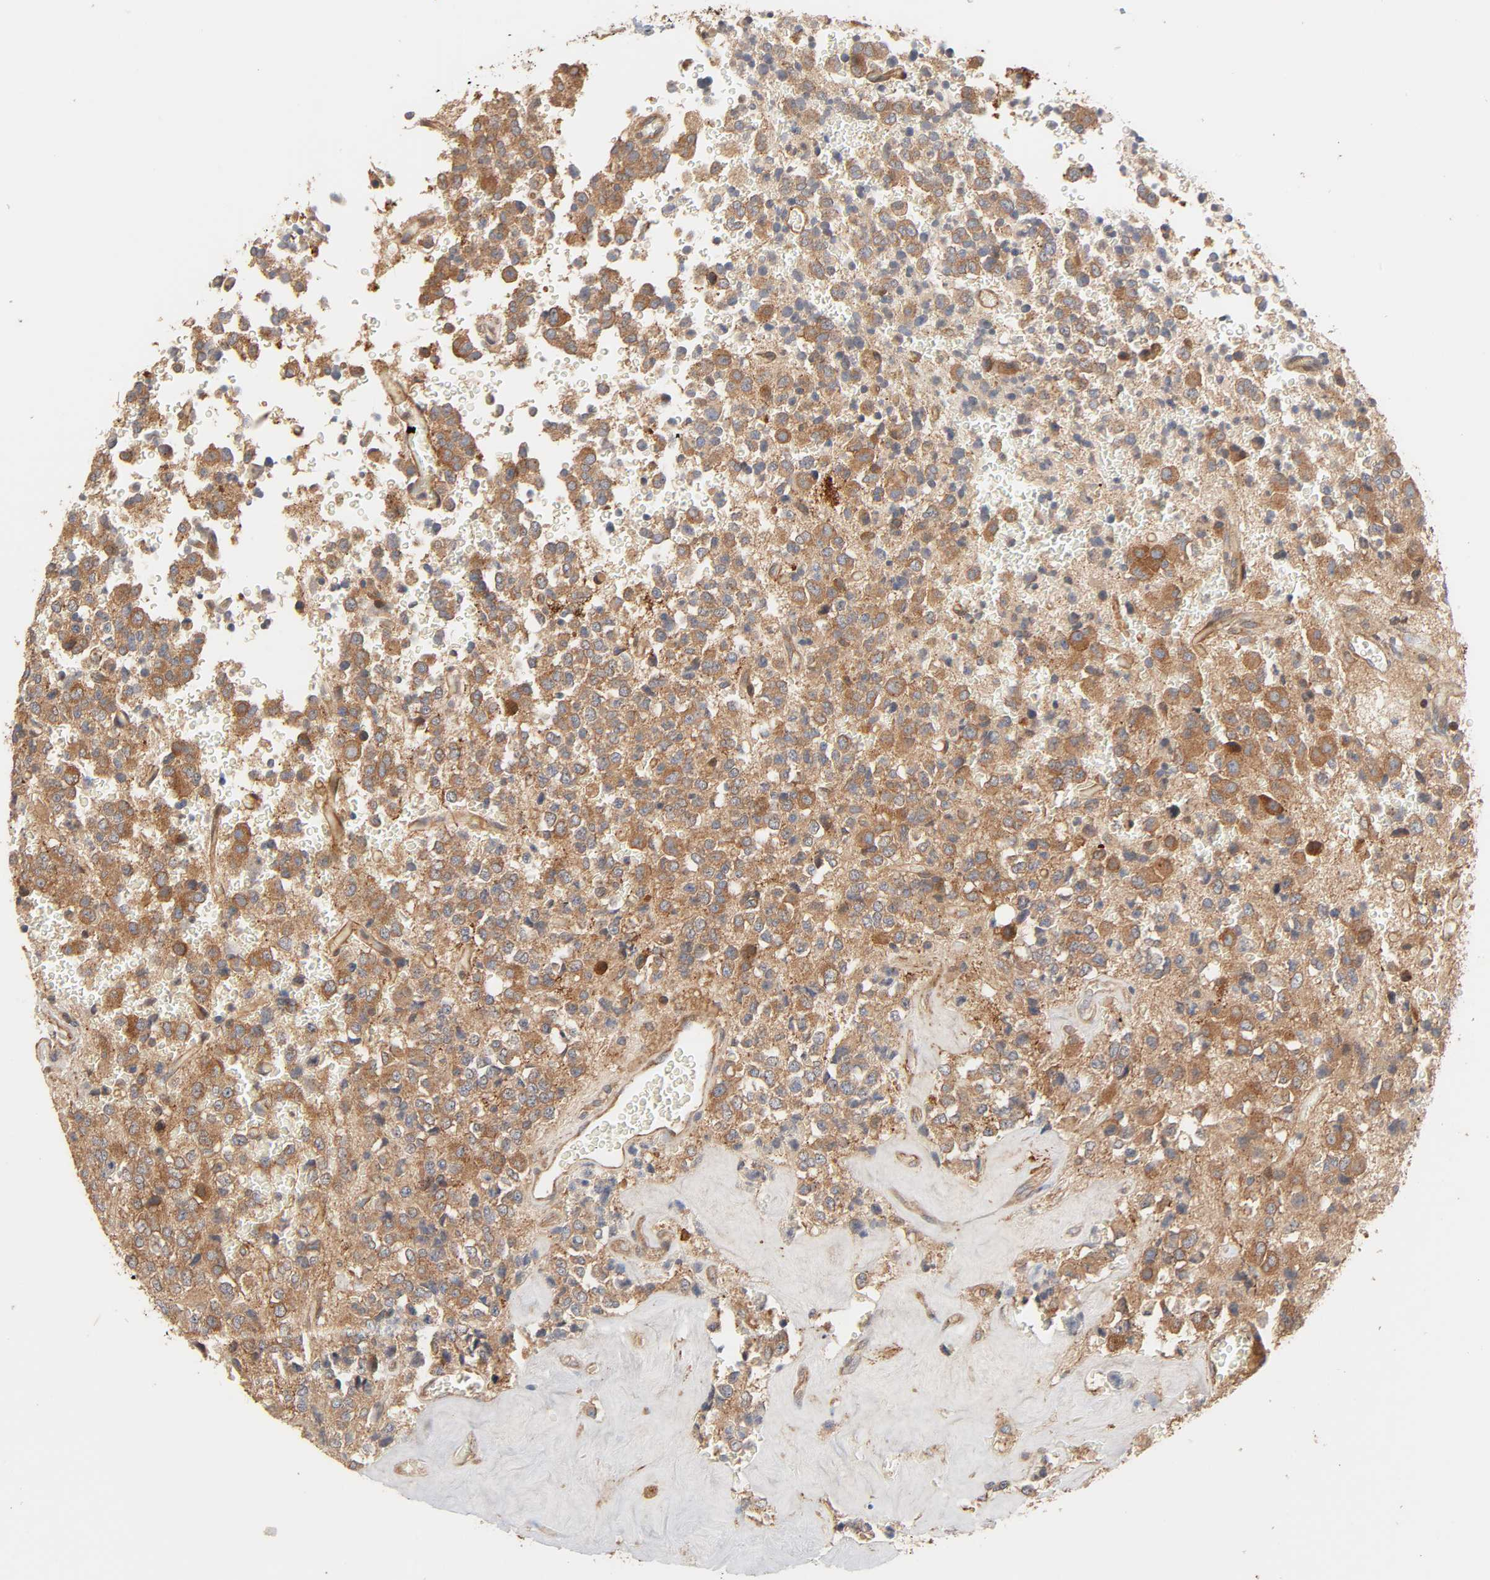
{"staining": {"intensity": "moderate", "quantity": ">75%", "location": "cytoplasmic/membranous"}, "tissue": "glioma", "cell_type": "Tumor cells", "image_type": "cancer", "snomed": [{"axis": "morphology", "description": "Glioma, malignant, High grade"}, {"axis": "topography", "description": "pancreas cauda"}], "caption": "This micrograph reveals immunohistochemistry staining of human glioma, with medium moderate cytoplasmic/membranous expression in about >75% of tumor cells.", "gene": "NEMF", "patient": {"sex": "male", "age": 60}}